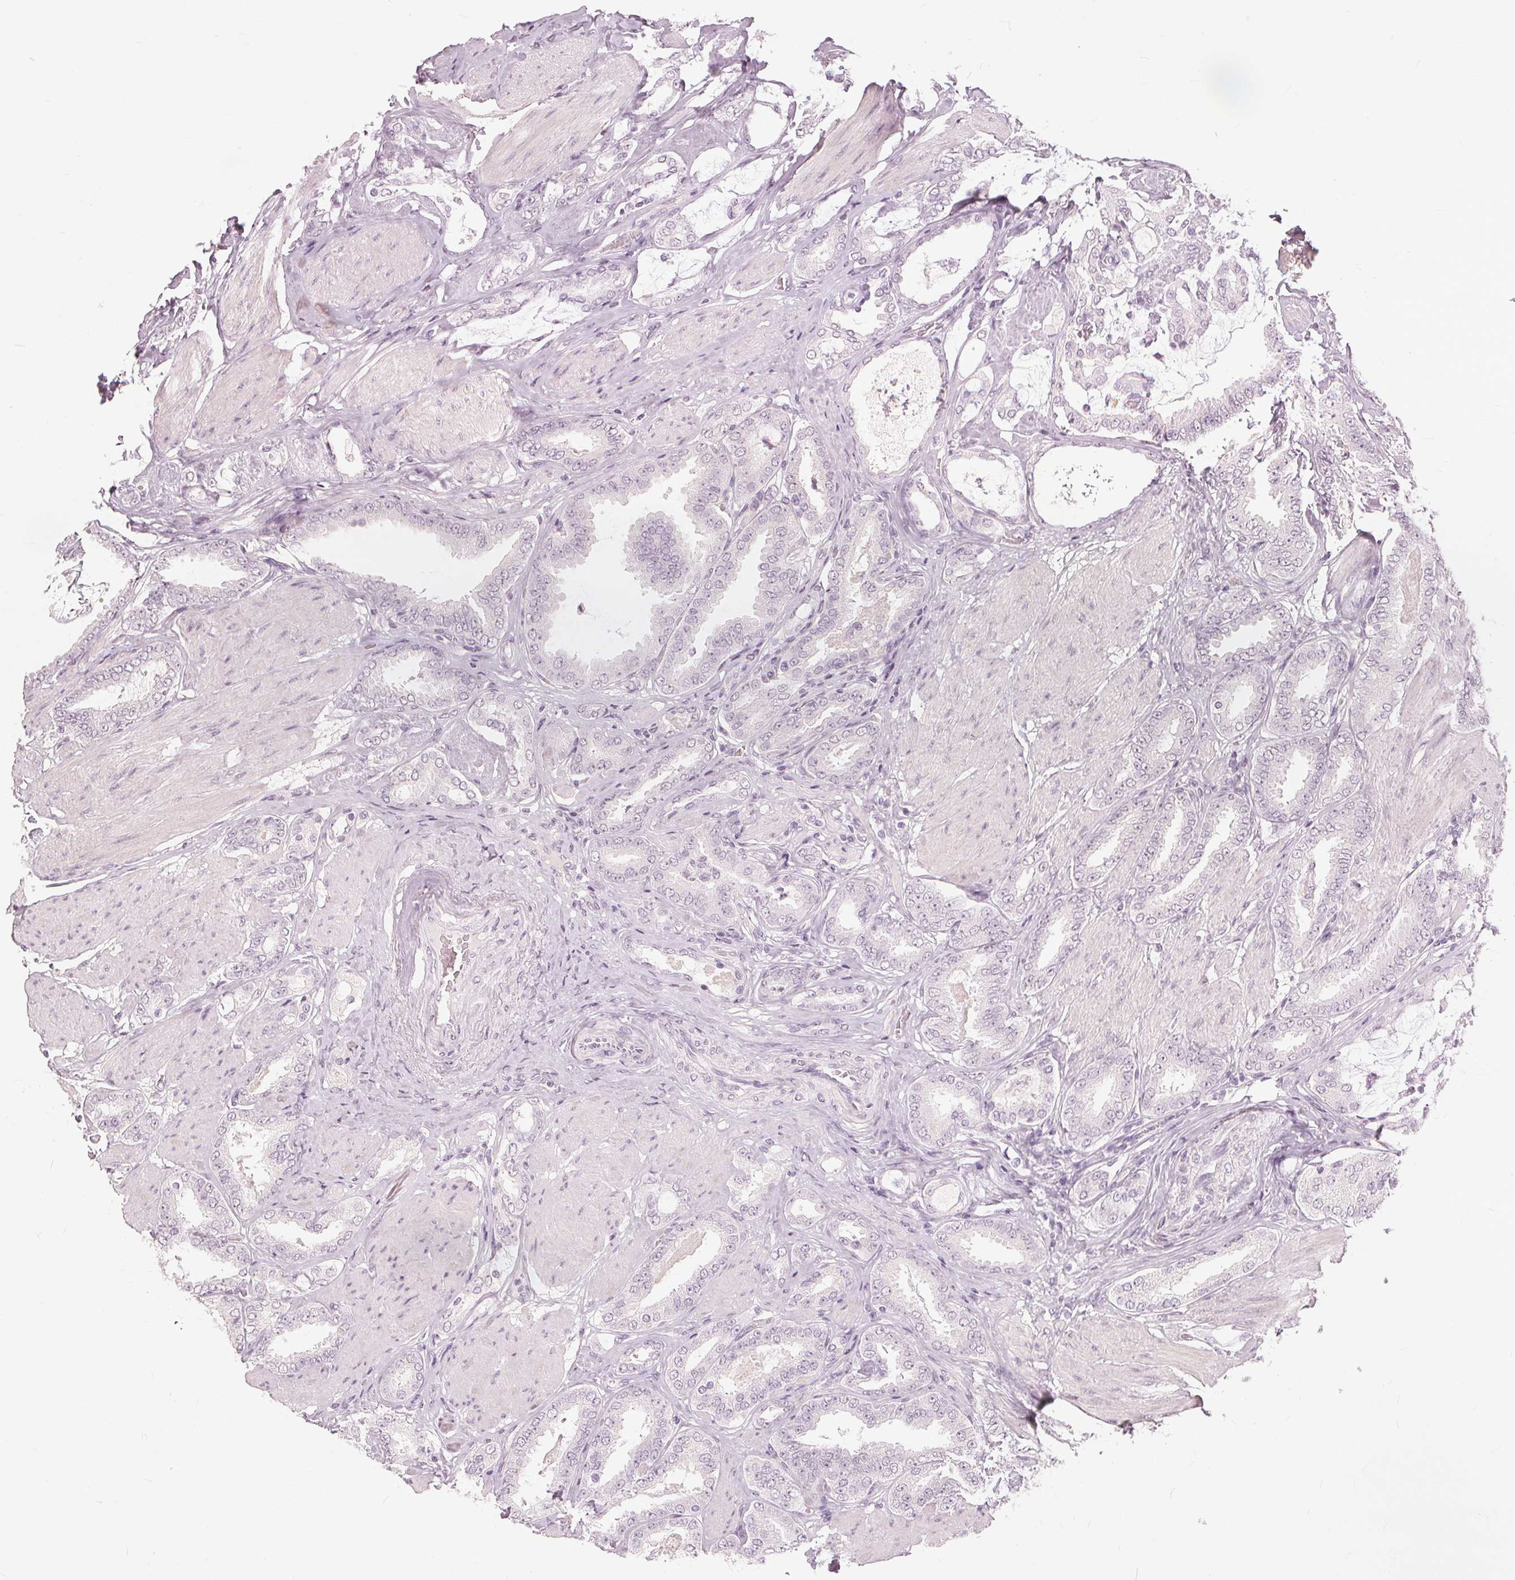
{"staining": {"intensity": "negative", "quantity": "none", "location": "none"}, "tissue": "prostate cancer", "cell_type": "Tumor cells", "image_type": "cancer", "snomed": [{"axis": "morphology", "description": "Adenocarcinoma, High grade"}, {"axis": "topography", "description": "Prostate"}], "caption": "Tumor cells show no significant protein expression in prostate high-grade adenocarcinoma. The staining is performed using DAB brown chromogen with nuclei counter-stained in using hematoxylin.", "gene": "SFTPD", "patient": {"sex": "male", "age": 63}}